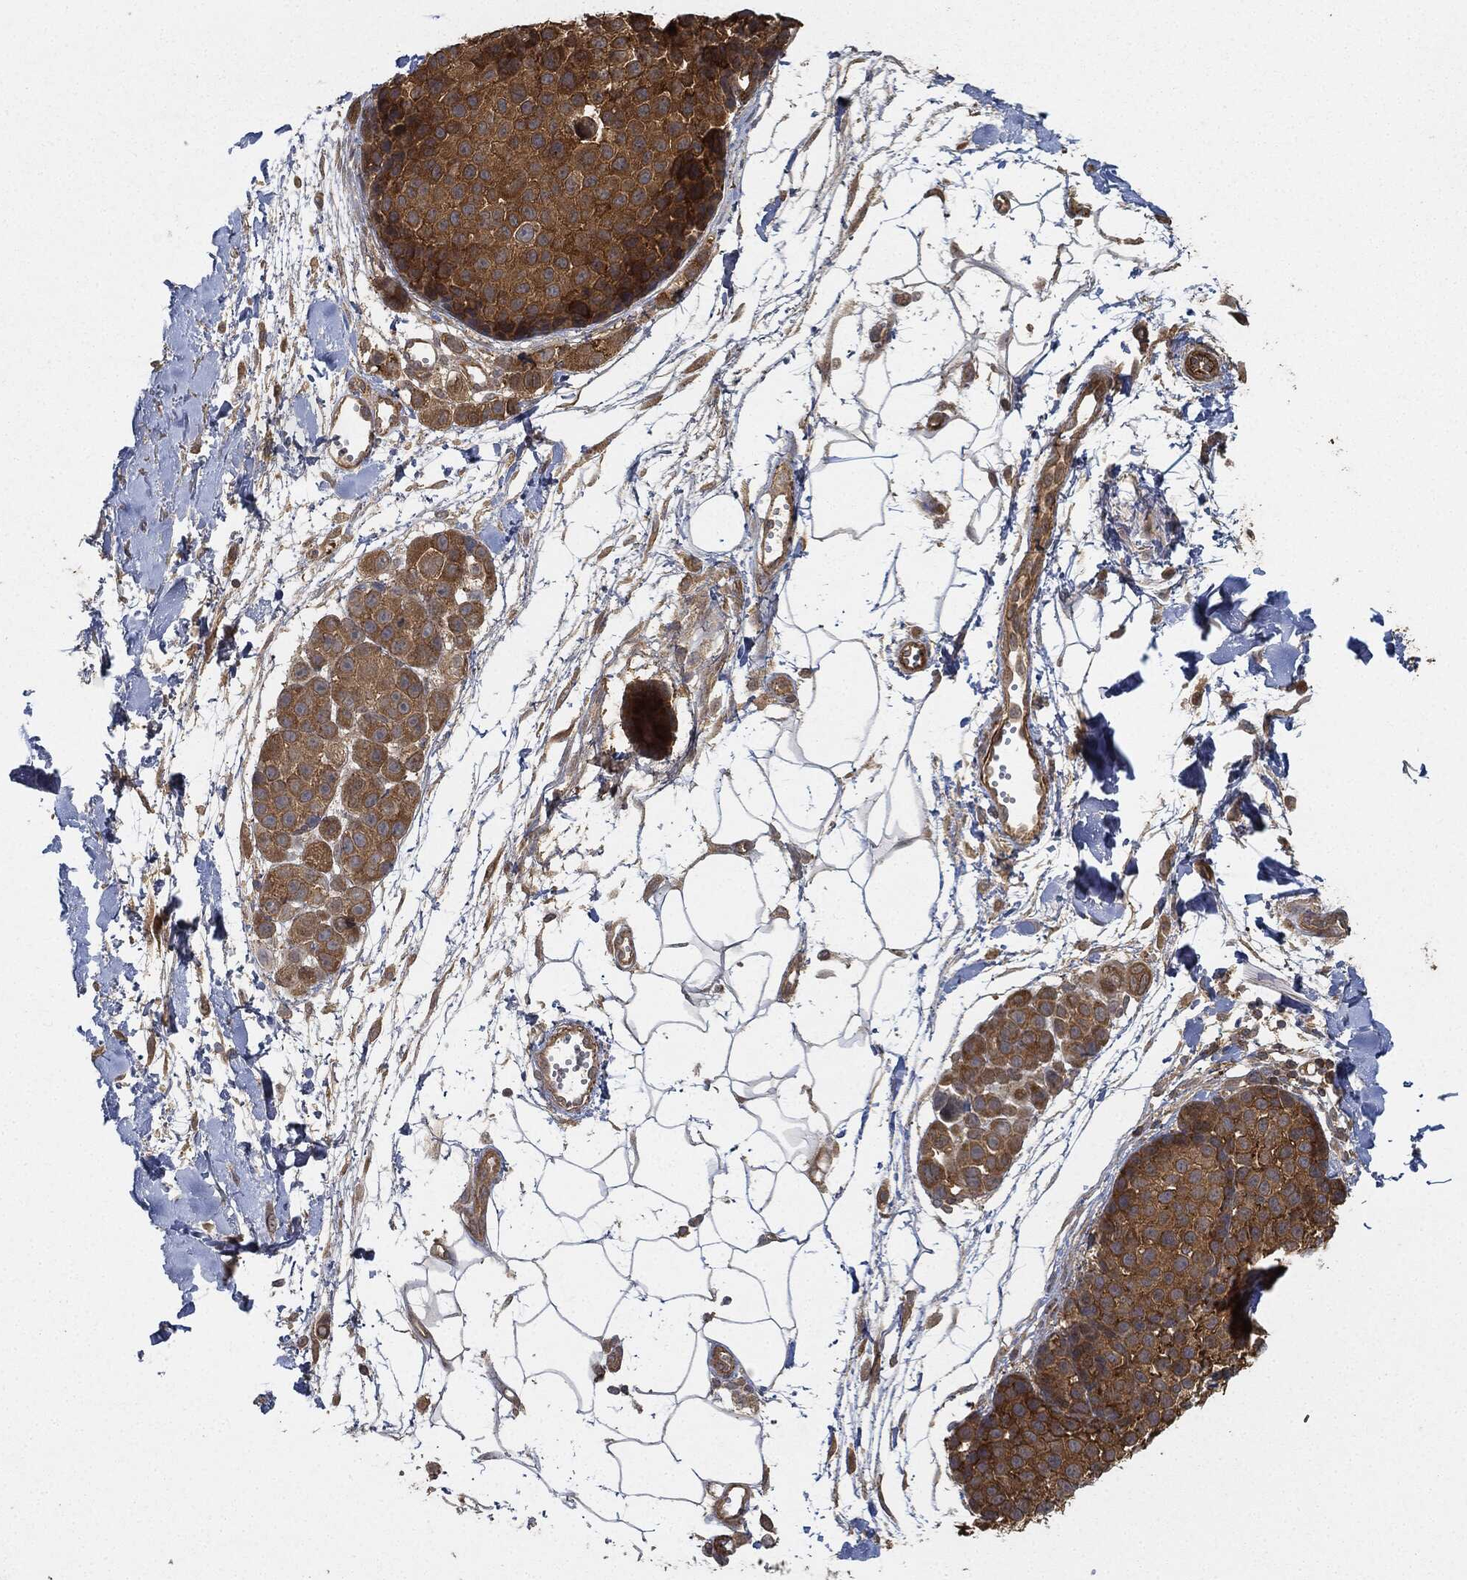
{"staining": {"intensity": "strong", "quantity": "25%-75%", "location": "cytoplasmic/membranous"}, "tissue": "melanoma", "cell_type": "Tumor cells", "image_type": "cancer", "snomed": [{"axis": "morphology", "description": "Malignant melanoma, NOS"}, {"axis": "topography", "description": "Skin"}], "caption": "About 25%-75% of tumor cells in malignant melanoma demonstrate strong cytoplasmic/membranous protein staining as visualized by brown immunohistochemical staining.", "gene": "TPT1", "patient": {"sex": "female", "age": 86}}